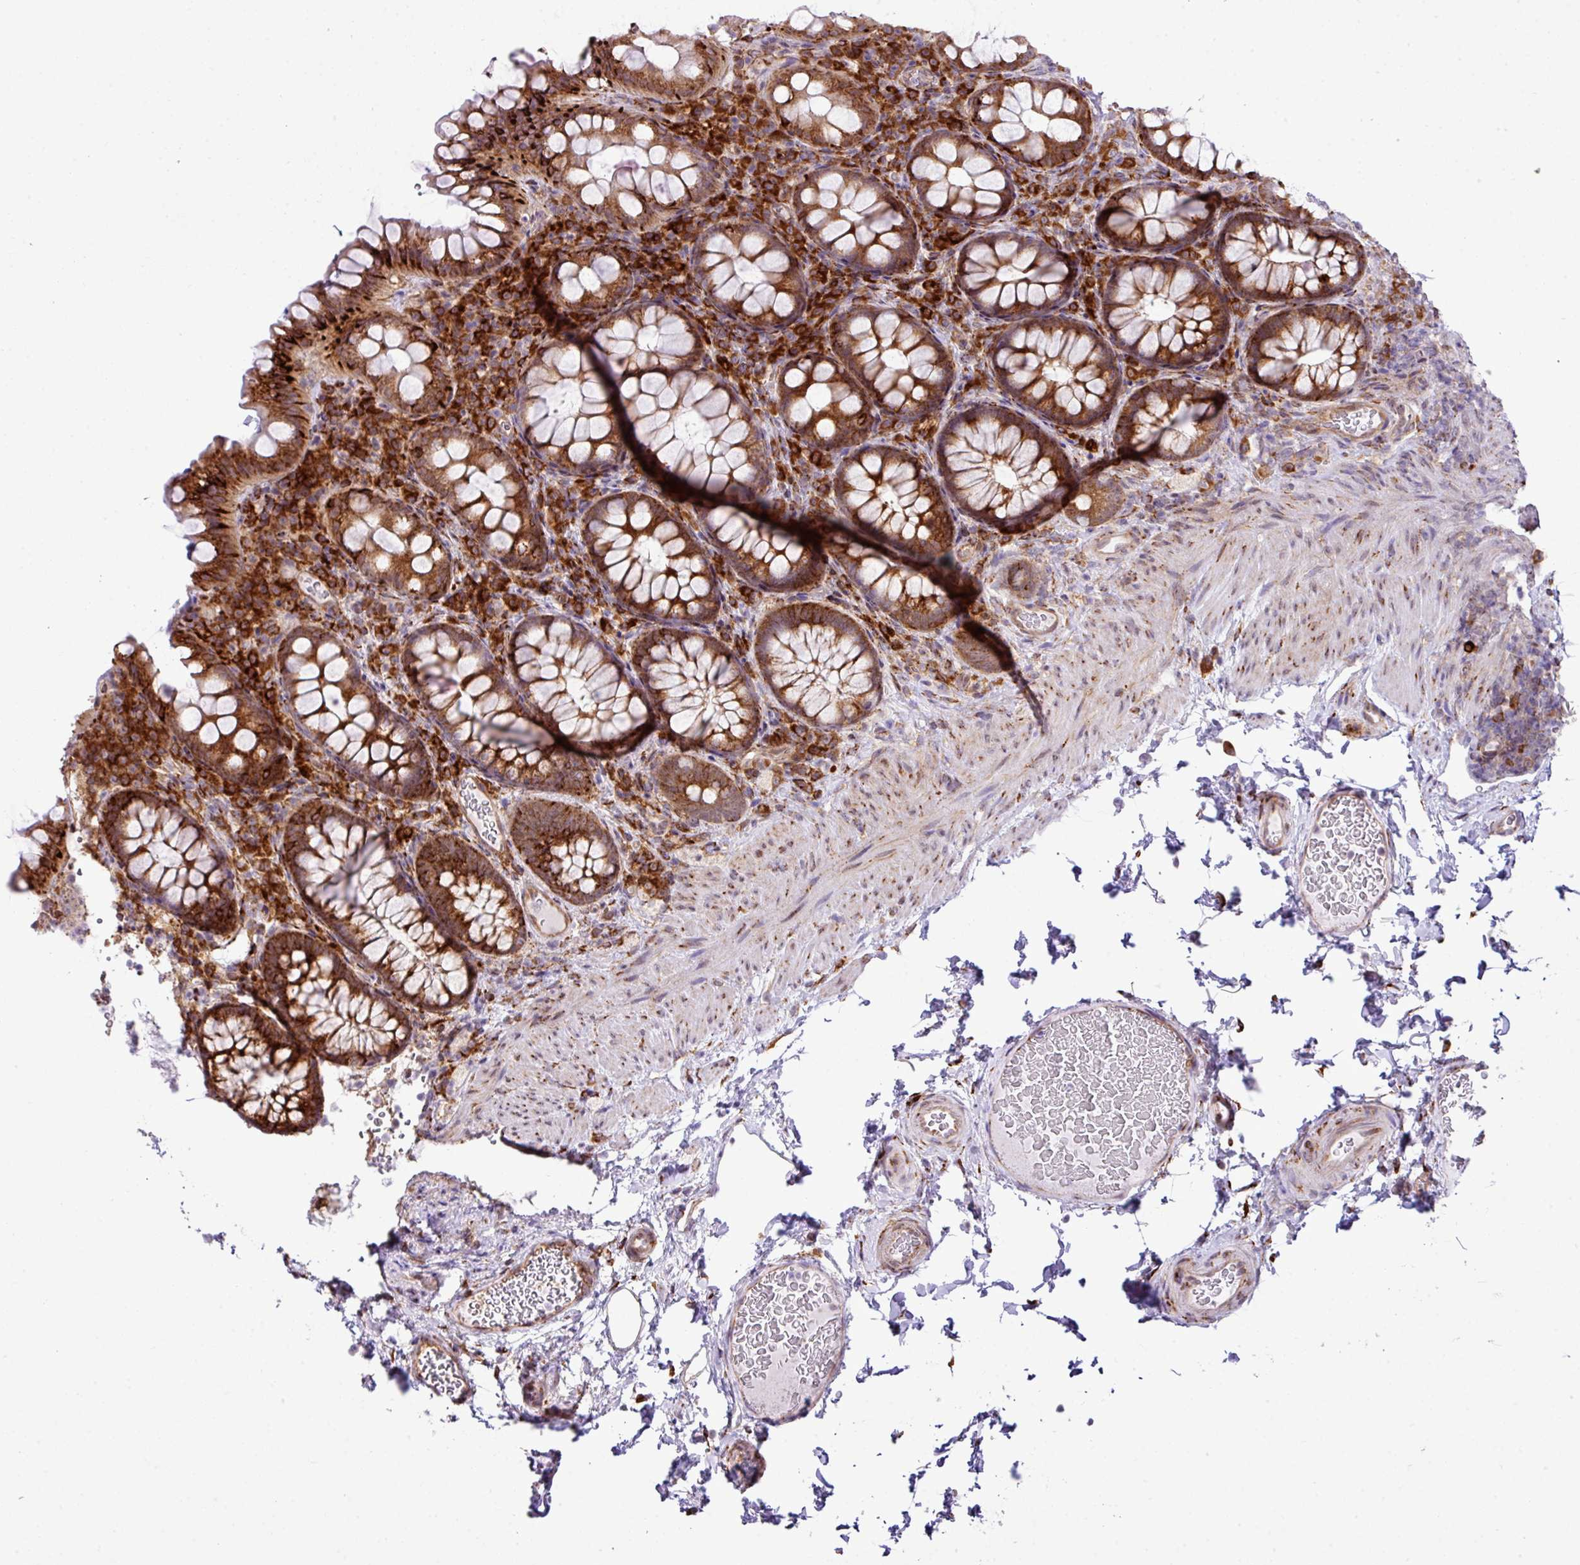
{"staining": {"intensity": "strong", "quantity": ">75%", "location": "cytoplasmic/membranous"}, "tissue": "rectum", "cell_type": "Glandular cells", "image_type": "normal", "snomed": [{"axis": "morphology", "description": "Normal tissue, NOS"}, {"axis": "topography", "description": "Rectum"}], "caption": "The immunohistochemical stain shows strong cytoplasmic/membranous expression in glandular cells of normal rectum. Ihc stains the protein in brown and the nuclei are stained blue.", "gene": "CFAP97", "patient": {"sex": "female", "age": 69}}